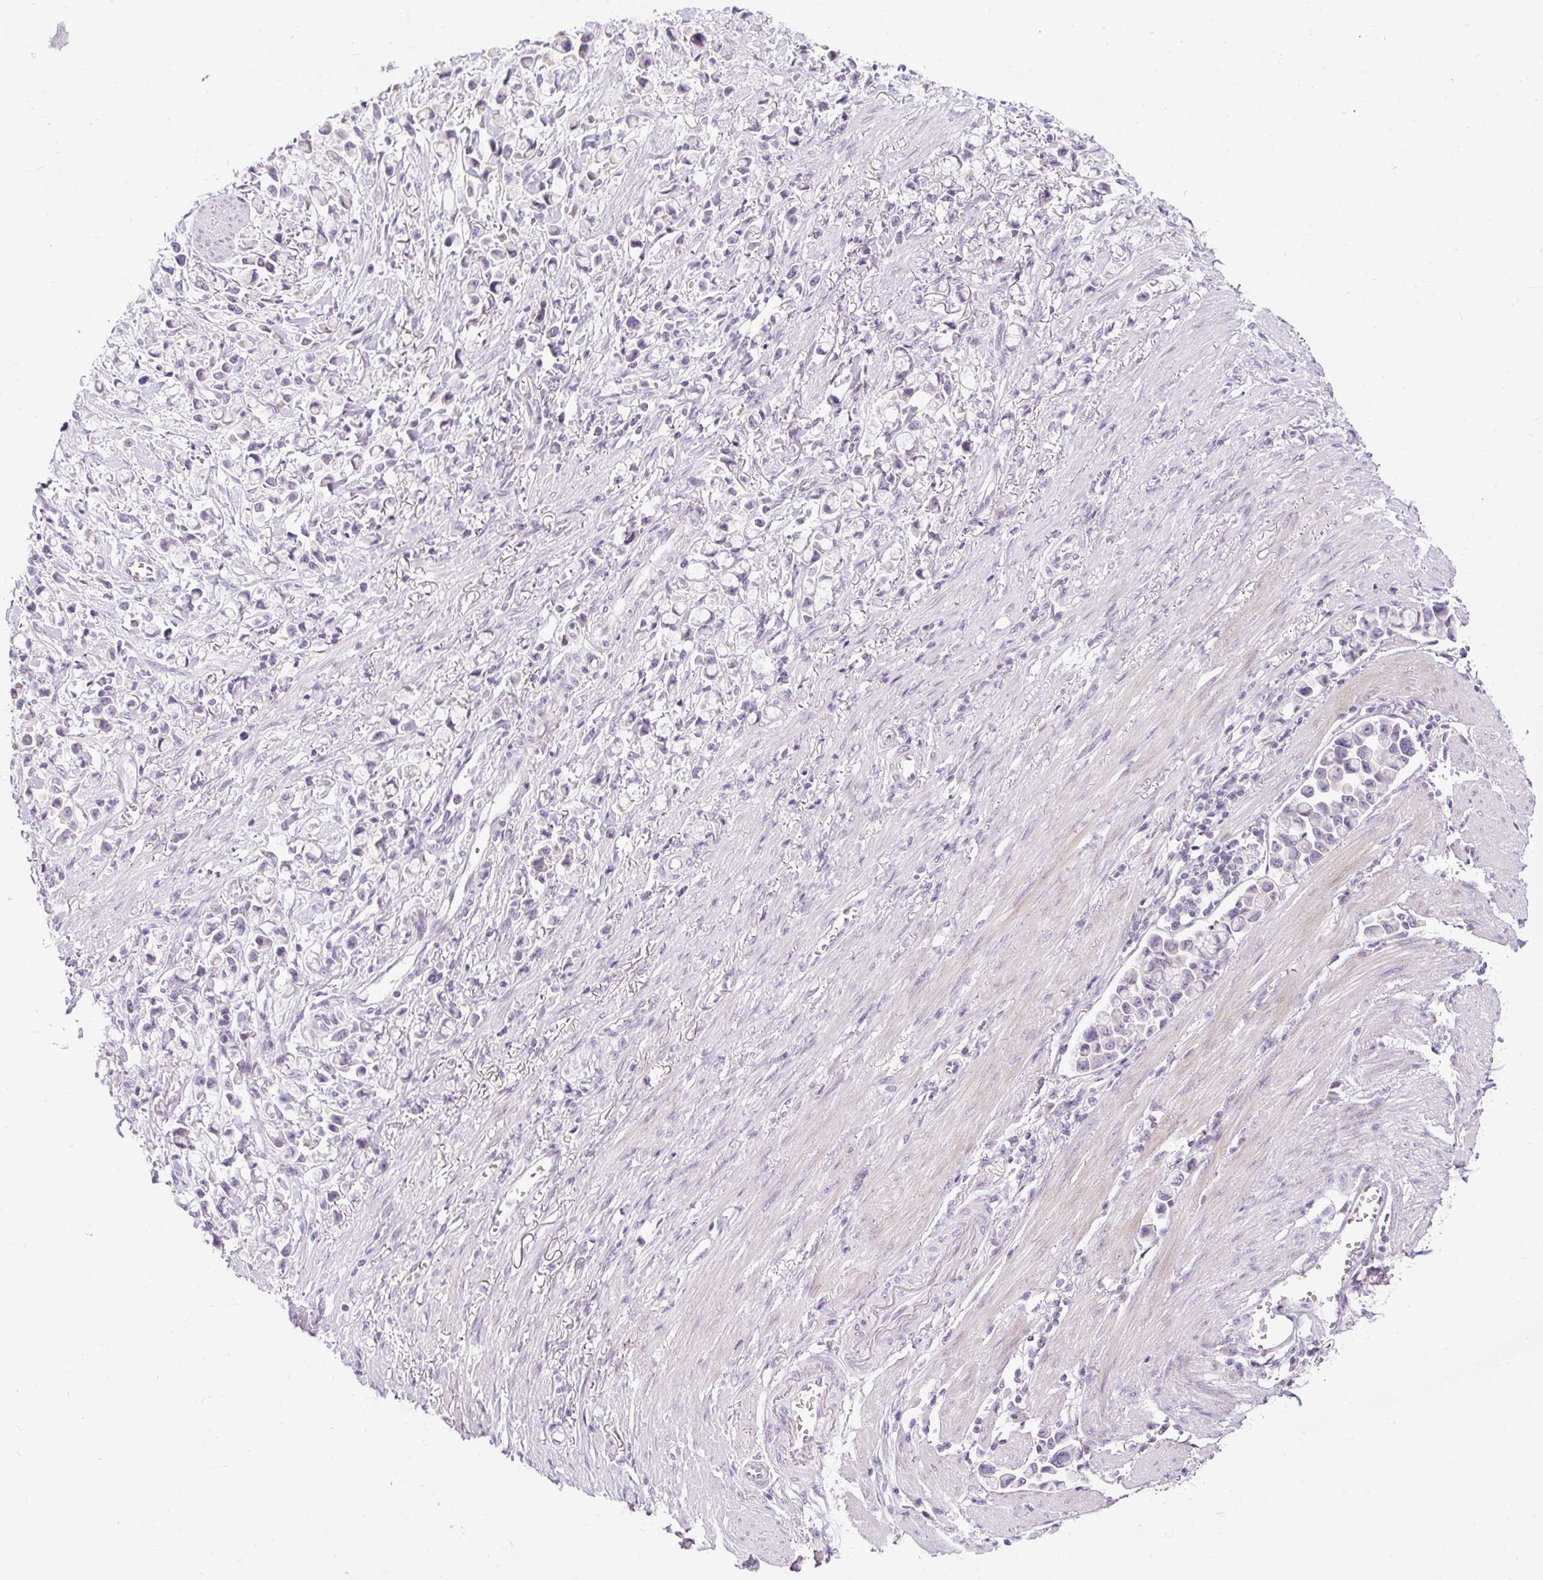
{"staining": {"intensity": "negative", "quantity": "none", "location": "none"}, "tissue": "stomach cancer", "cell_type": "Tumor cells", "image_type": "cancer", "snomed": [{"axis": "morphology", "description": "Adenocarcinoma, NOS"}, {"axis": "topography", "description": "Stomach"}], "caption": "Adenocarcinoma (stomach) was stained to show a protein in brown. There is no significant staining in tumor cells.", "gene": "DTX4", "patient": {"sex": "female", "age": 81}}